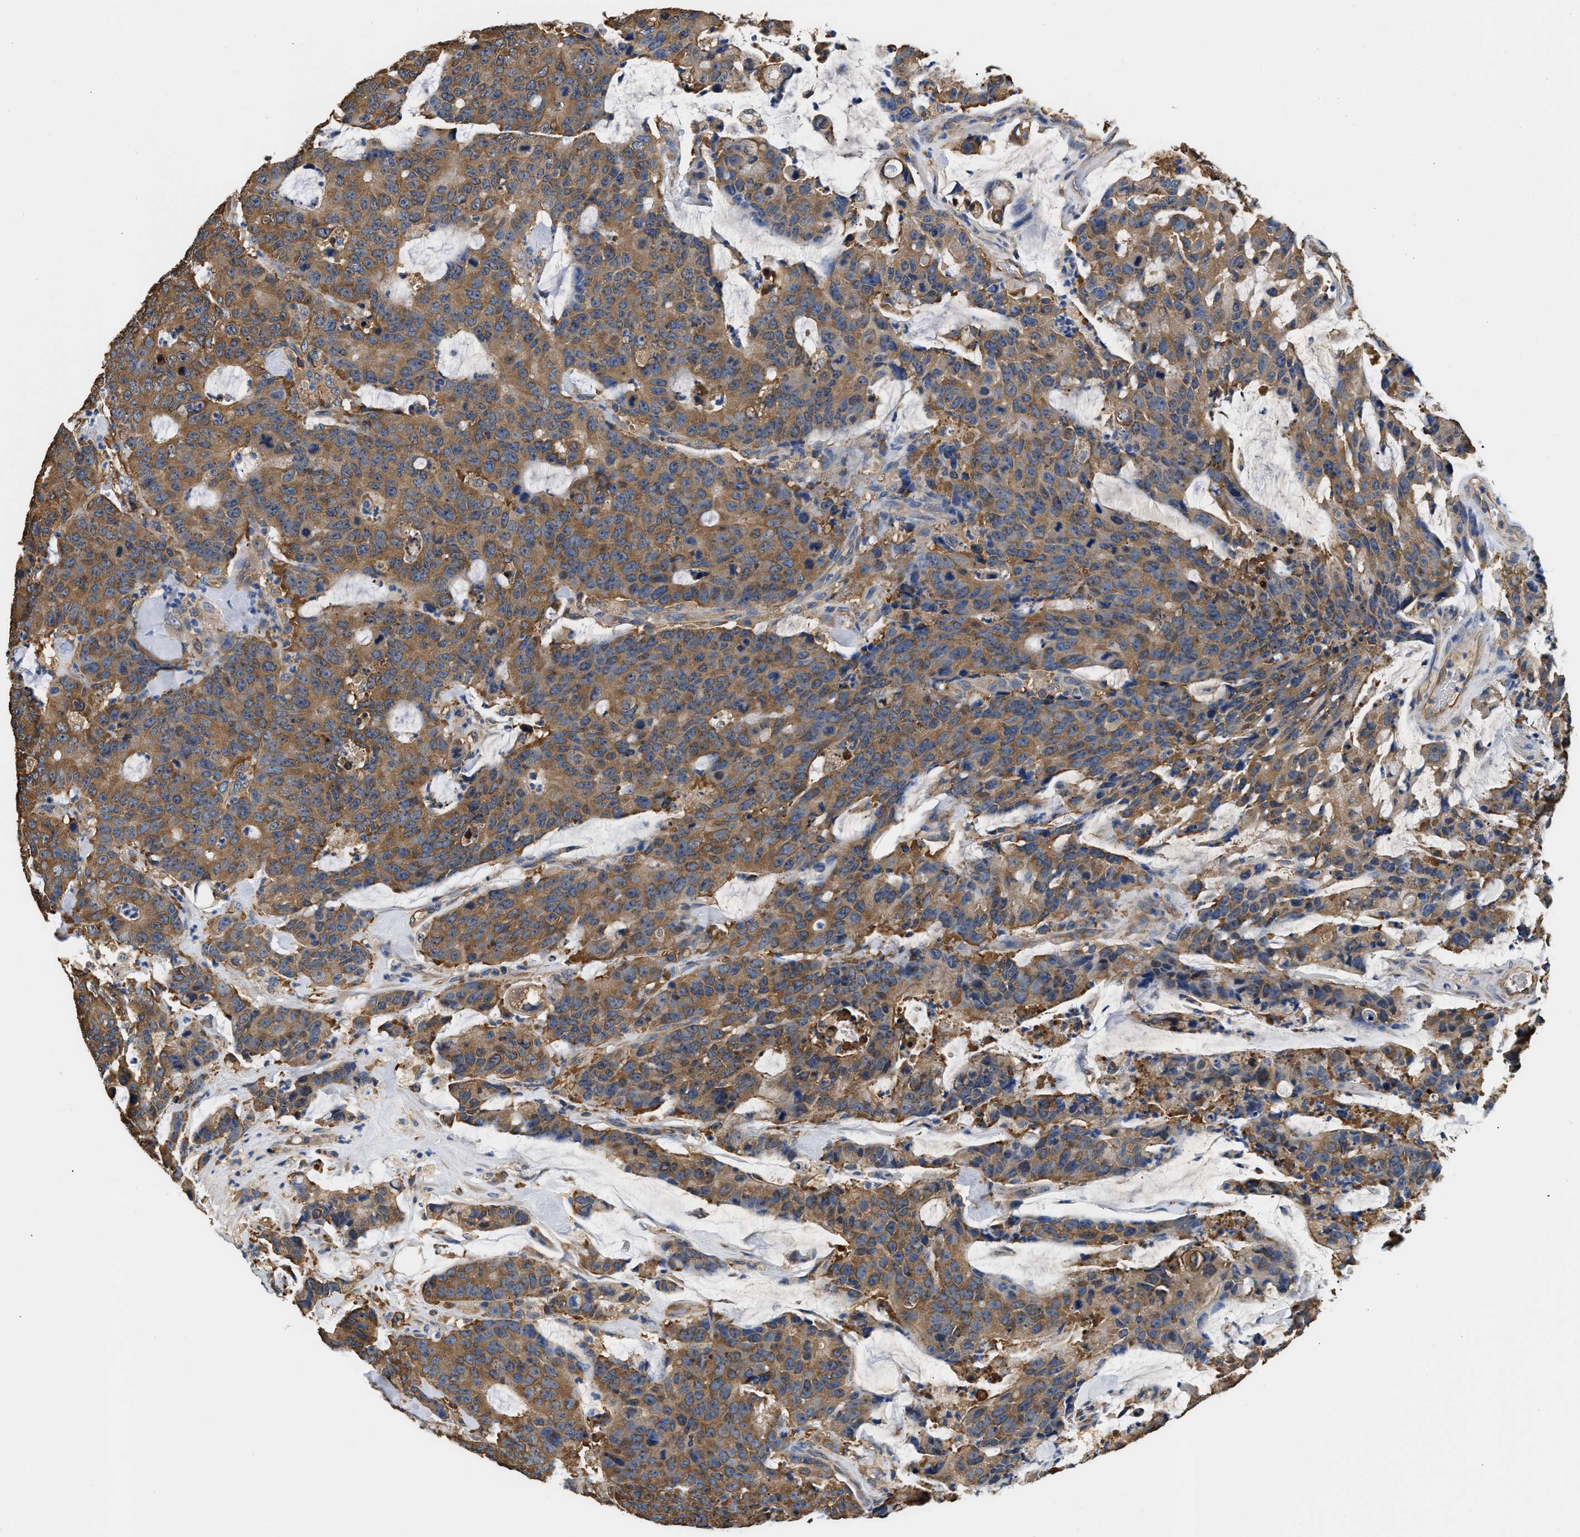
{"staining": {"intensity": "moderate", "quantity": ">75%", "location": "cytoplasmic/membranous"}, "tissue": "colorectal cancer", "cell_type": "Tumor cells", "image_type": "cancer", "snomed": [{"axis": "morphology", "description": "Adenocarcinoma, NOS"}, {"axis": "topography", "description": "Colon"}], "caption": "Colorectal cancer (adenocarcinoma) stained with IHC demonstrates moderate cytoplasmic/membranous positivity in about >75% of tumor cells.", "gene": "PPP2R1B", "patient": {"sex": "female", "age": 86}}